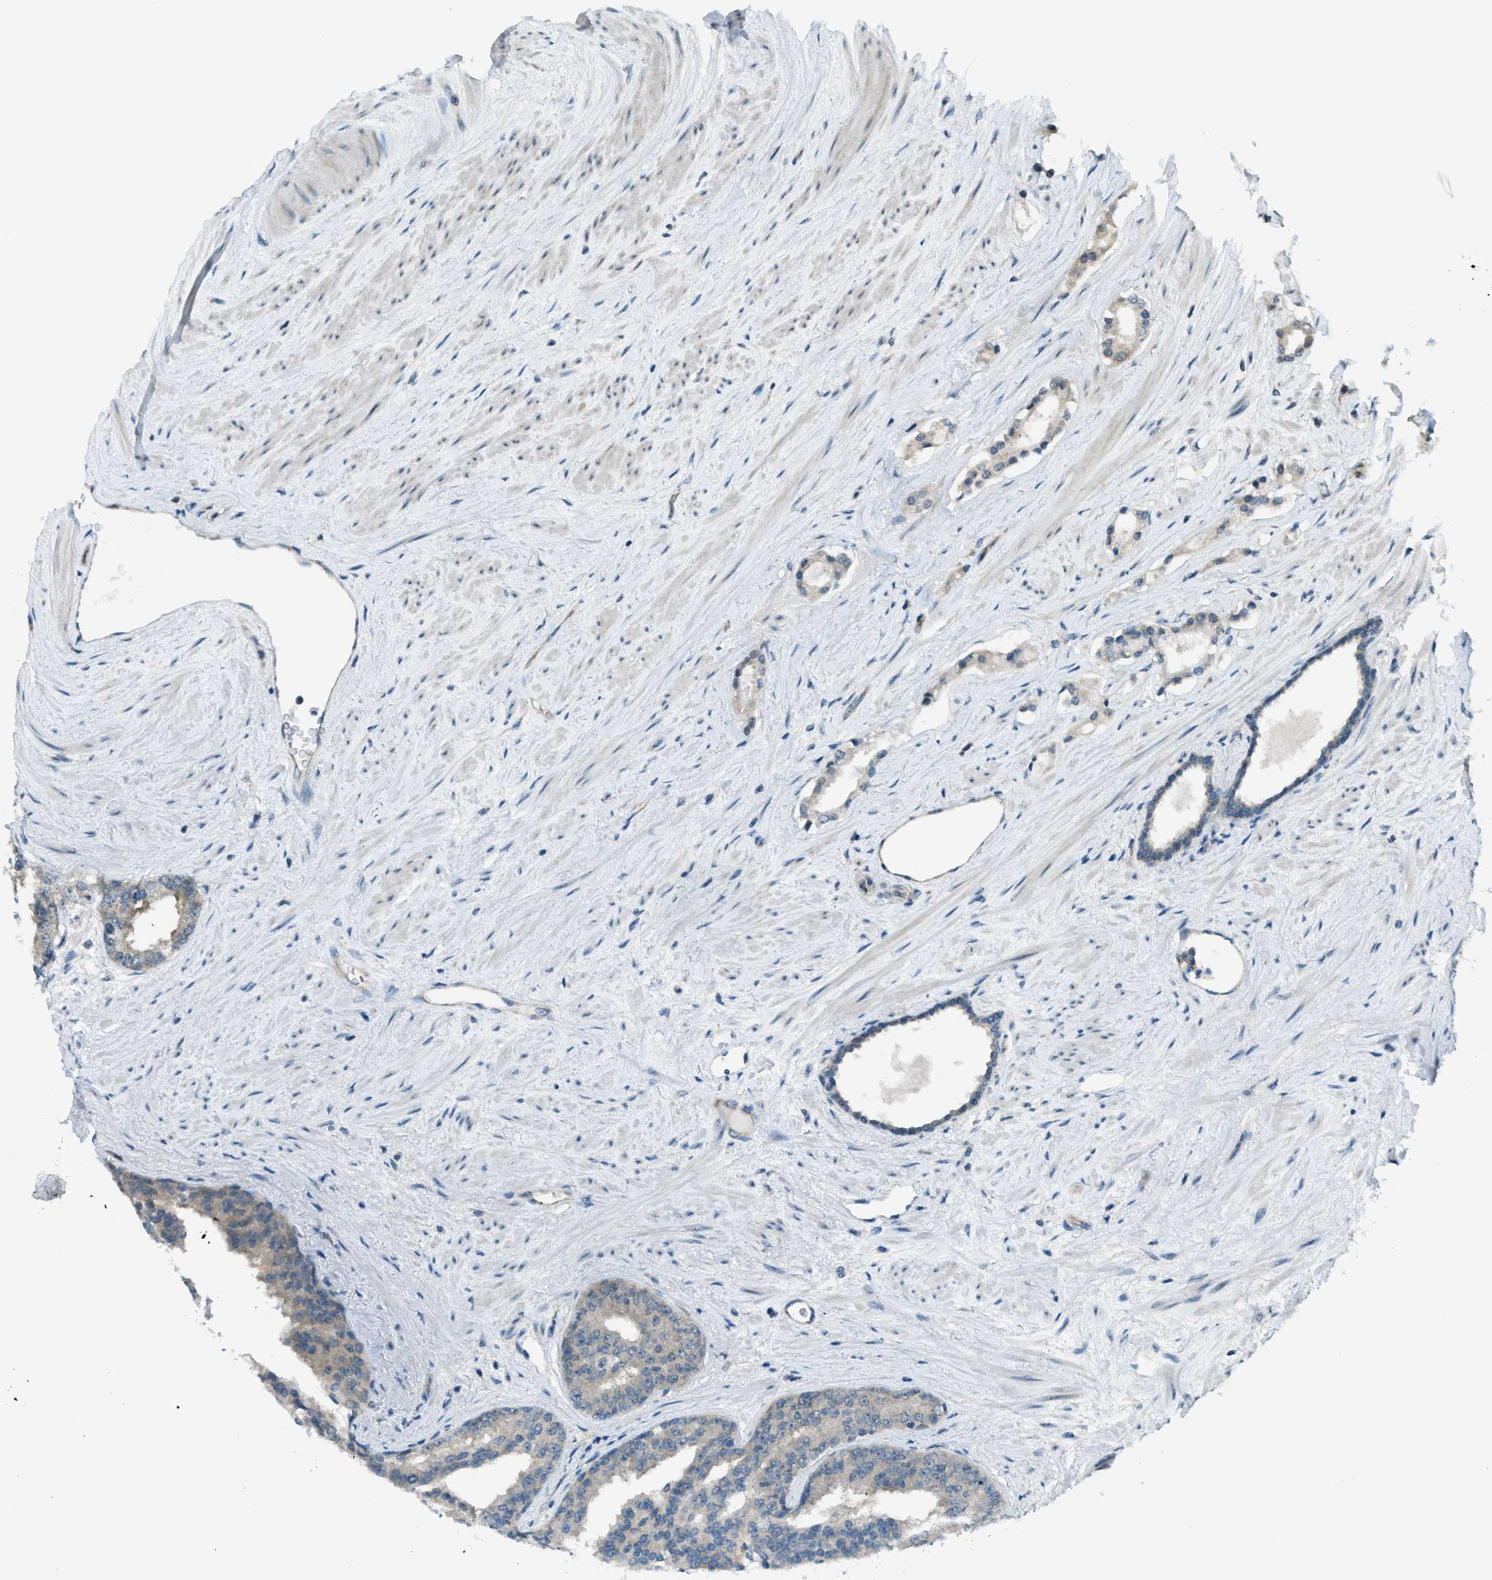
{"staining": {"intensity": "weak", "quantity": ">75%", "location": "cytoplasmic/membranous"}, "tissue": "prostate cancer", "cell_type": "Tumor cells", "image_type": "cancer", "snomed": [{"axis": "morphology", "description": "Adenocarcinoma, High grade"}, {"axis": "topography", "description": "Prostate"}], "caption": "About >75% of tumor cells in prostate adenocarcinoma (high-grade) show weak cytoplasmic/membranous protein positivity as visualized by brown immunohistochemical staining.", "gene": "ASAP2", "patient": {"sex": "male", "age": 71}}